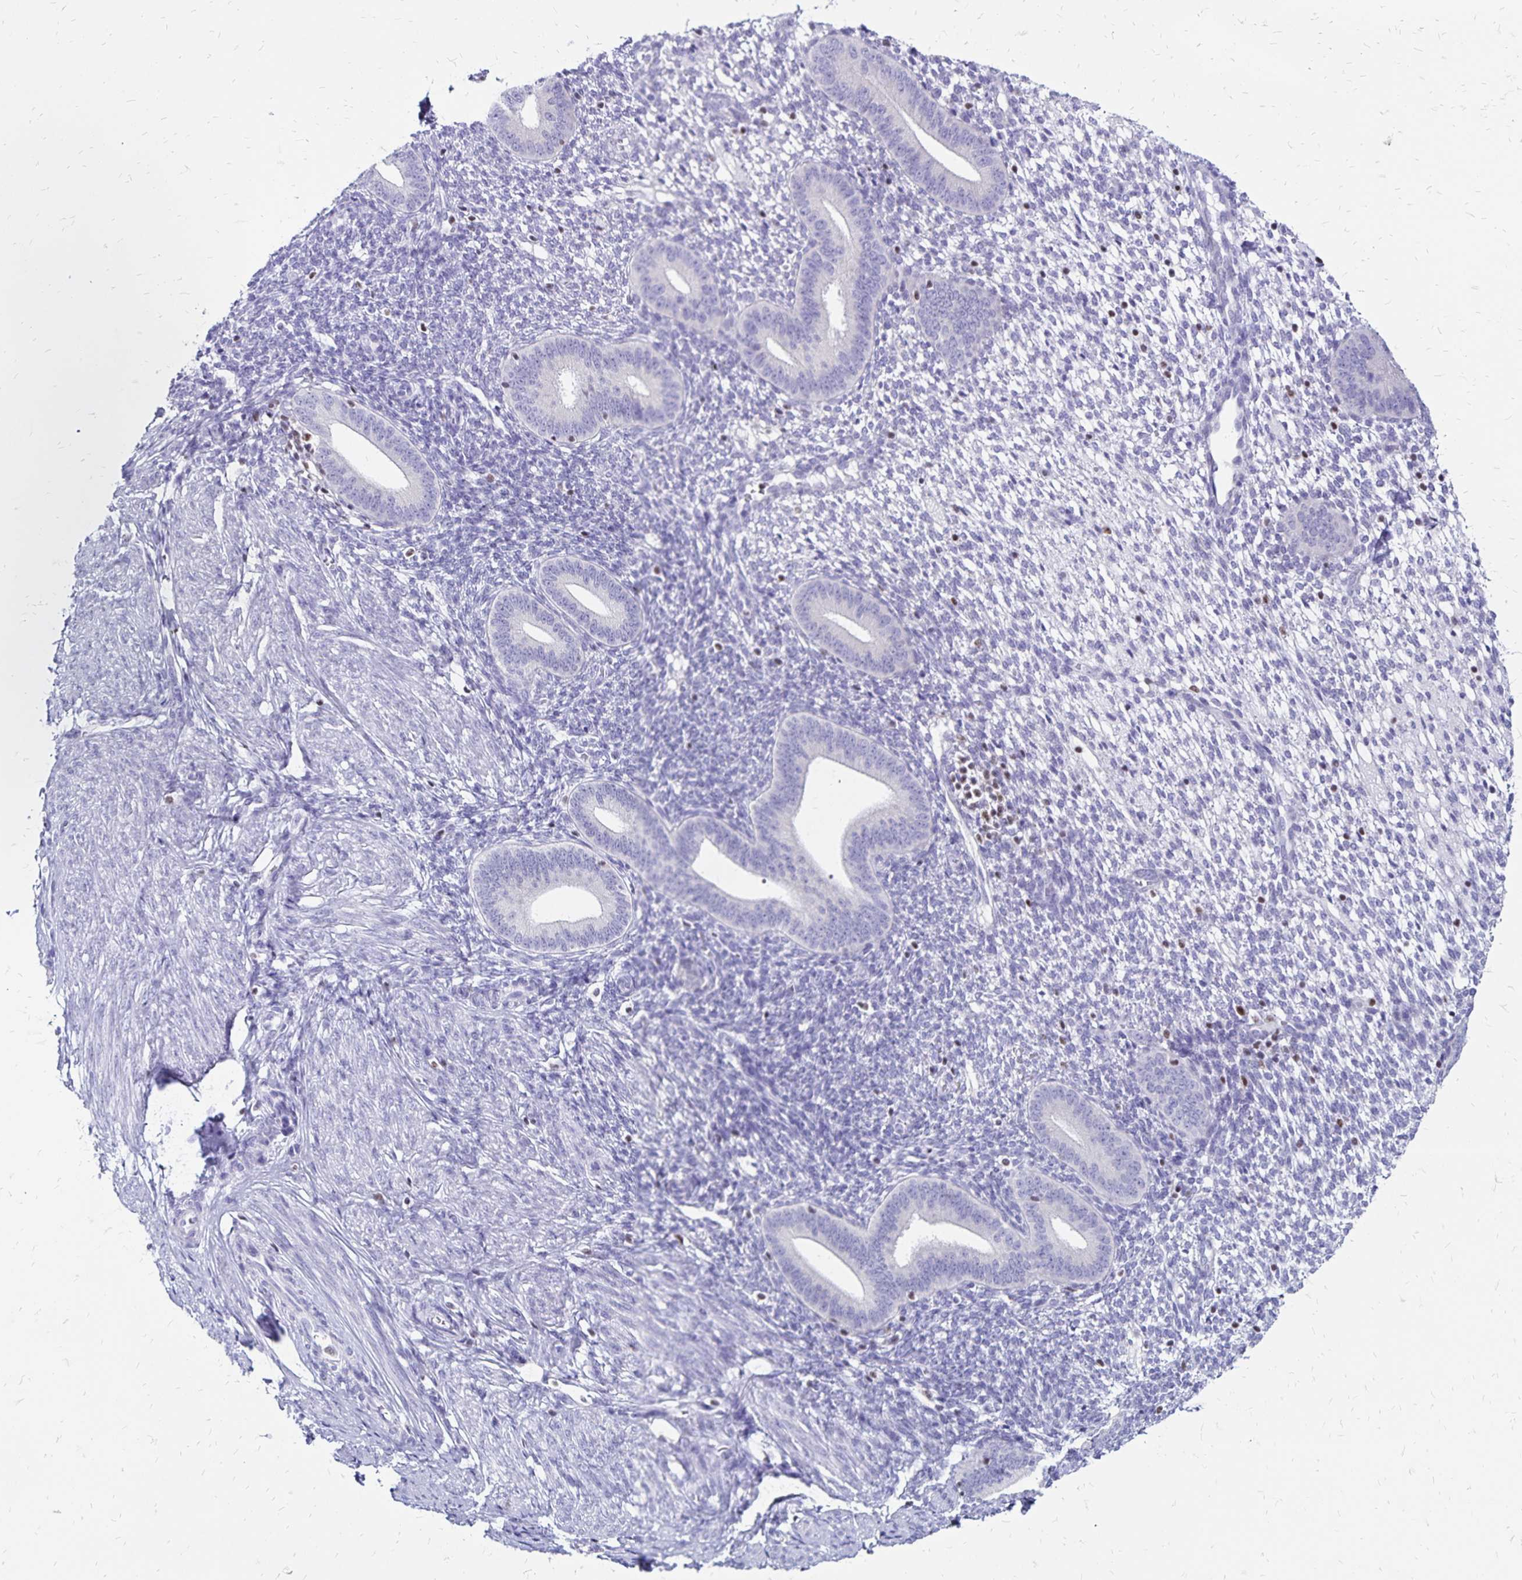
{"staining": {"intensity": "negative", "quantity": "none", "location": "none"}, "tissue": "endometrium", "cell_type": "Cells in endometrial stroma", "image_type": "normal", "snomed": [{"axis": "morphology", "description": "Normal tissue, NOS"}, {"axis": "topography", "description": "Endometrium"}], "caption": "This histopathology image is of benign endometrium stained with immunohistochemistry to label a protein in brown with the nuclei are counter-stained blue. There is no staining in cells in endometrial stroma. (DAB immunohistochemistry visualized using brightfield microscopy, high magnification).", "gene": "IKZF1", "patient": {"sex": "female", "age": 40}}